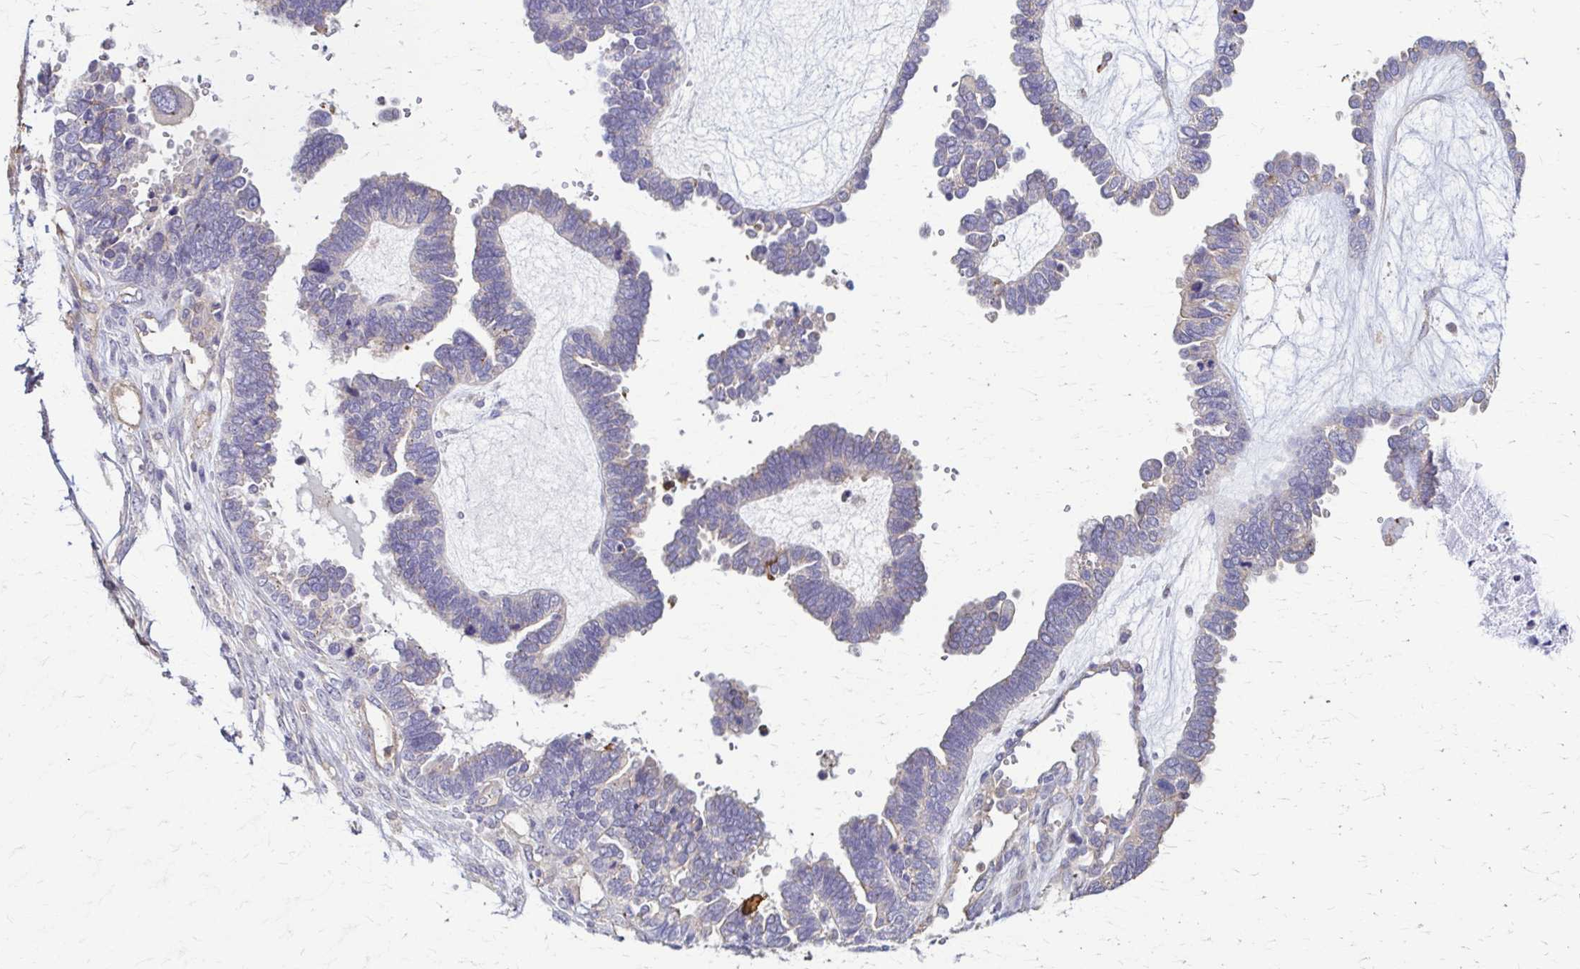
{"staining": {"intensity": "negative", "quantity": "none", "location": "none"}, "tissue": "ovarian cancer", "cell_type": "Tumor cells", "image_type": "cancer", "snomed": [{"axis": "morphology", "description": "Cystadenocarcinoma, serous, NOS"}, {"axis": "topography", "description": "Ovary"}], "caption": "Protein analysis of ovarian serous cystadenocarcinoma displays no significant expression in tumor cells.", "gene": "DSP", "patient": {"sex": "female", "age": 51}}